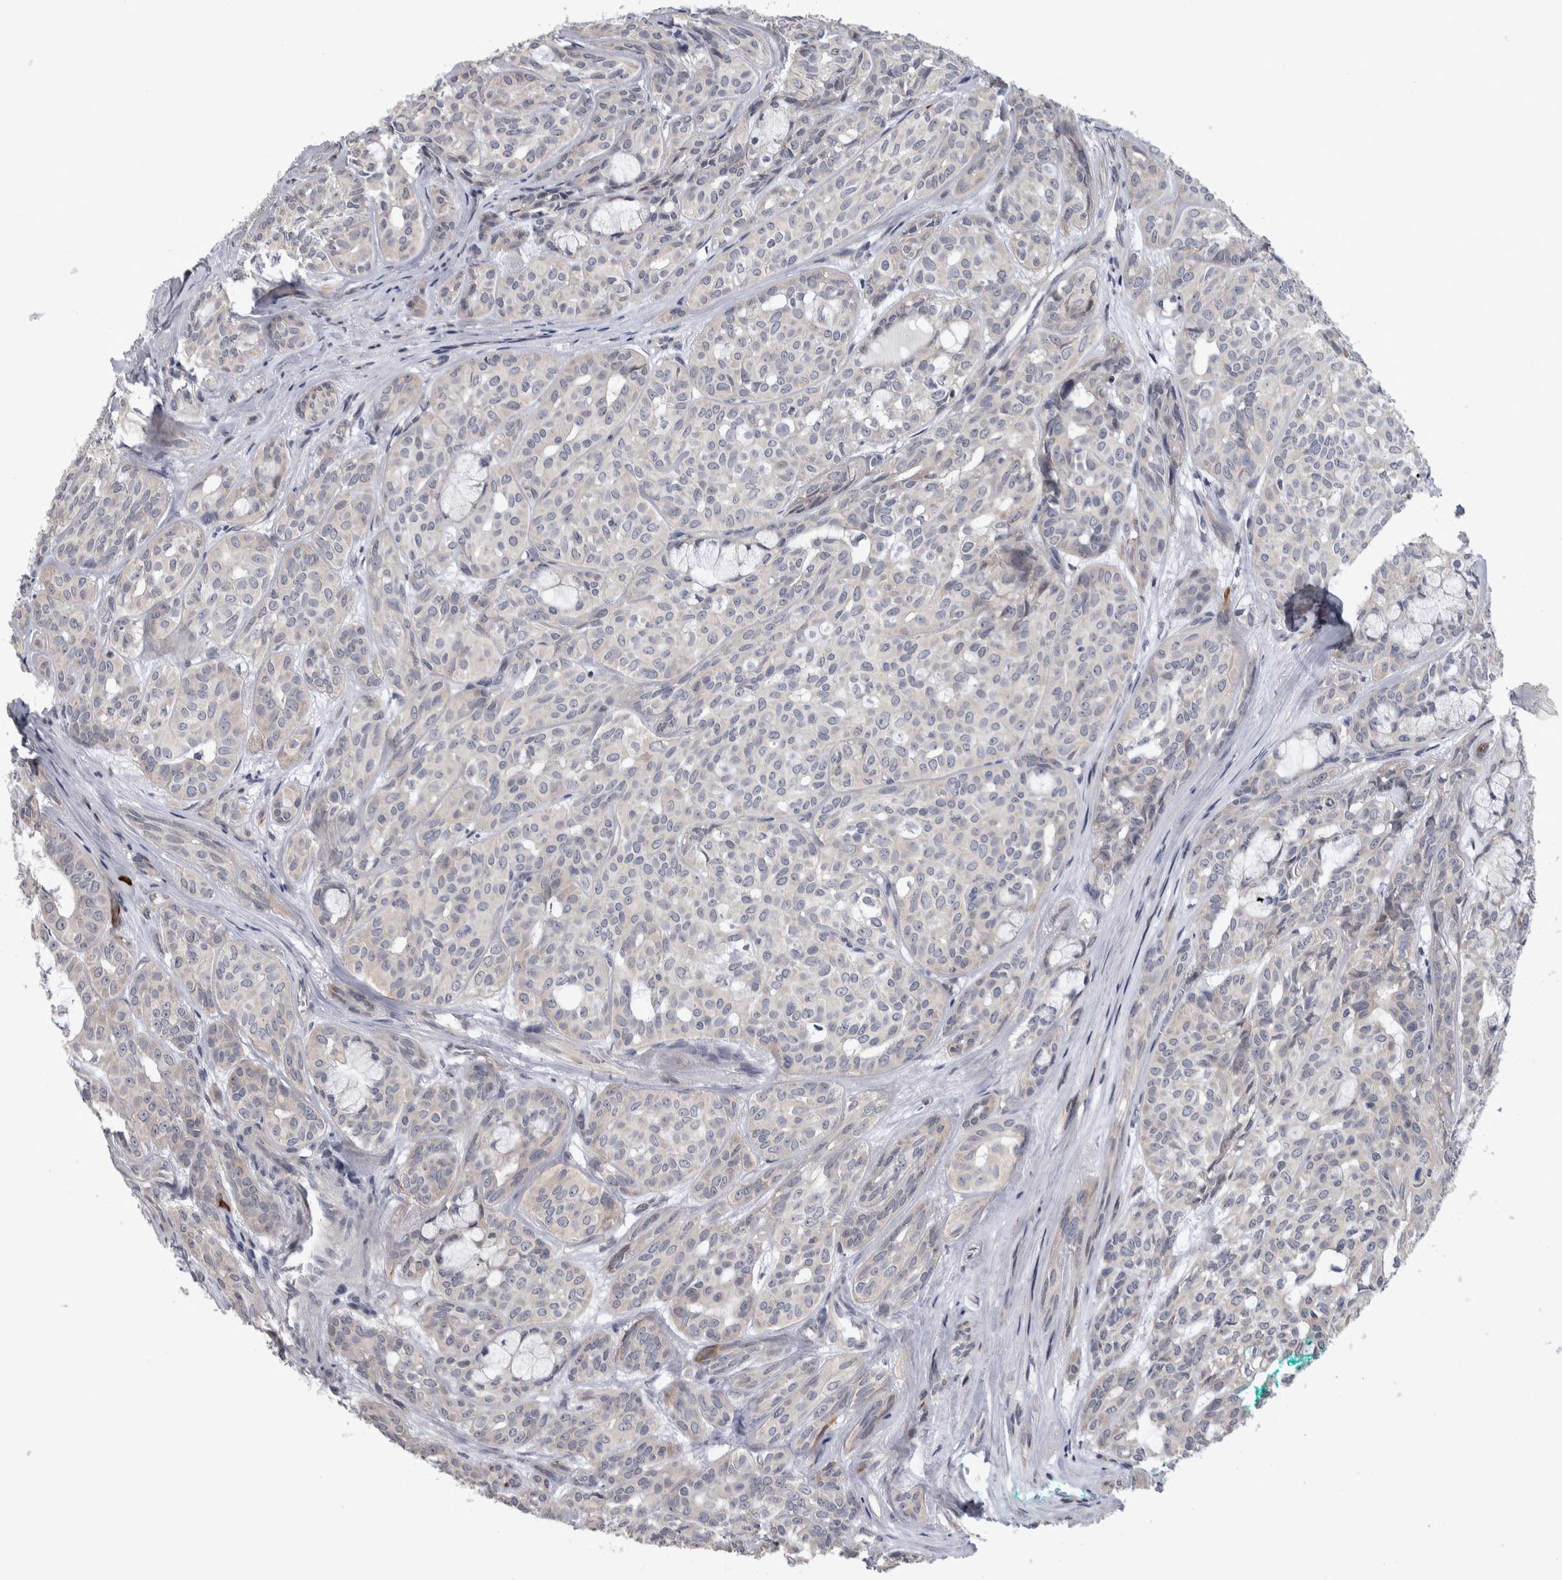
{"staining": {"intensity": "negative", "quantity": "none", "location": "none"}, "tissue": "head and neck cancer", "cell_type": "Tumor cells", "image_type": "cancer", "snomed": [{"axis": "morphology", "description": "Adenocarcinoma, NOS"}, {"axis": "topography", "description": "Salivary gland, NOS"}, {"axis": "topography", "description": "Head-Neck"}], "caption": "The immunohistochemistry (IHC) micrograph has no significant positivity in tumor cells of head and neck cancer (adenocarcinoma) tissue. Brightfield microscopy of immunohistochemistry (IHC) stained with DAB (brown) and hematoxylin (blue), captured at high magnification.", "gene": "IBTK", "patient": {"sex": "female", "age": 76}}